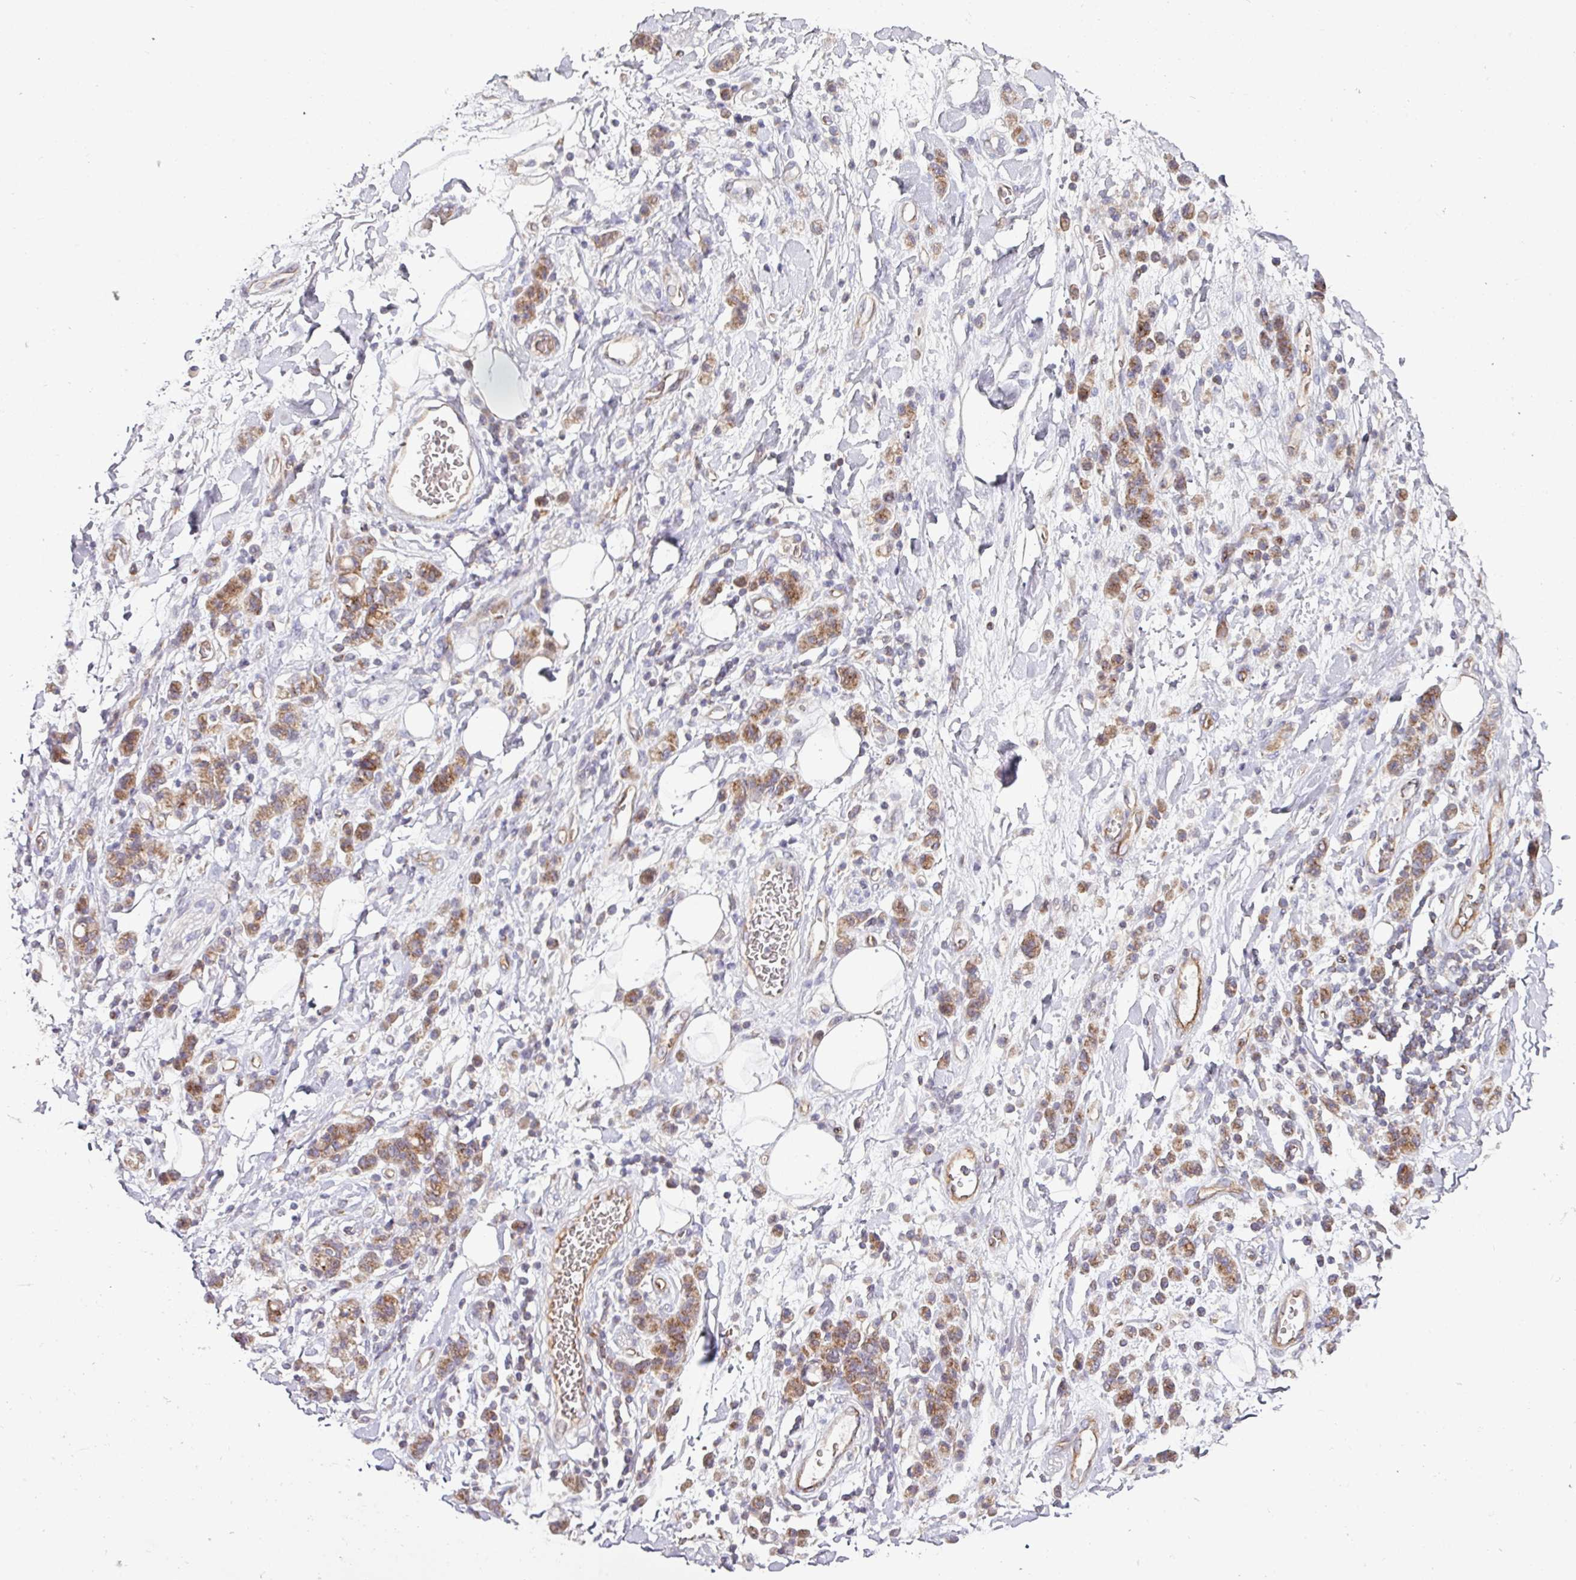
{"staining": {"intensity": "moderate", "quantity": ">75%", "location": "cytoplasmic/membranous"}, "tissue": "stomach cancer", "cell_type": "Tumor cells", "image_type": "cancer", "snomed": [{"axis": "morphology", "description": "Adenocarcinoma, NOS"}, {"axis": "topography", "description": "Stomach"}], "caption": "An immunohistochemistry (IHC) image of tumor tissue is shown. Protein staining in brown shows moderate cytoplasmic/membranous positivity in stomach adenocarcinoma within tumor cells.", "gene": "RPL23A", "patient": {"sex": "male", "age": 77}}